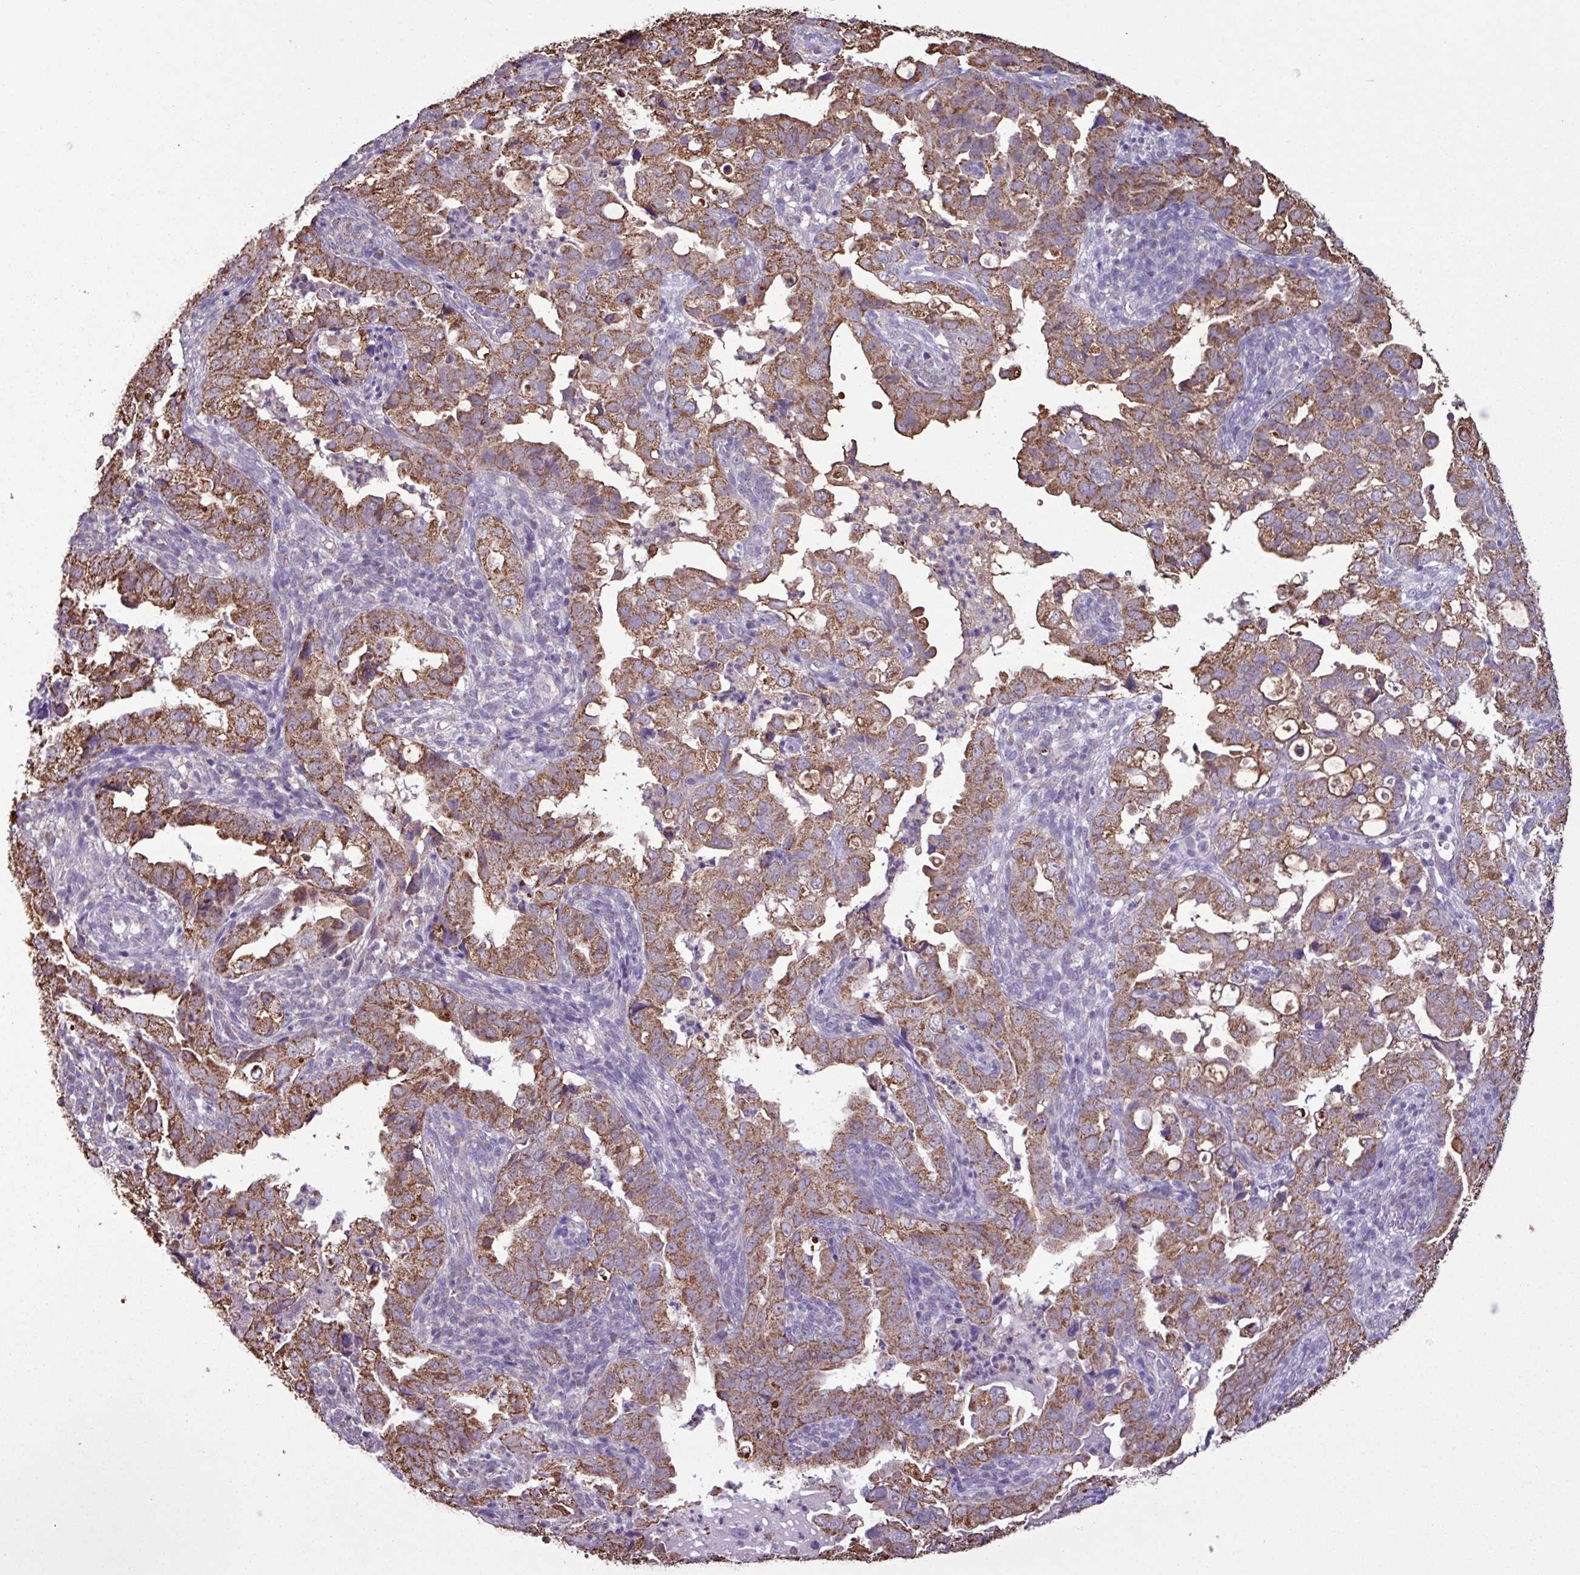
{"staining": {"intensity": "moderate", "quantity": ">75%", "location": "cytoplasmic/membranous"}, "tissue": "endometrial cancer", "cell_type": "Tumor cells", "image_type": "cancer", "snomed": [{"axis": "morphology", "description": "Adenocarcinoma, NOS"}, {"axis": "topography", "description": "Endometrium"}], "caption": "A high-resolution micrograph shows IHC staining of adenocarcinoma (endometrial), which reveals moderate cytoplasmic/membranous positivity in about >75% of tumor cells.", "gene": "ALG8", "patient": {"sex": "female", "age": 57}}